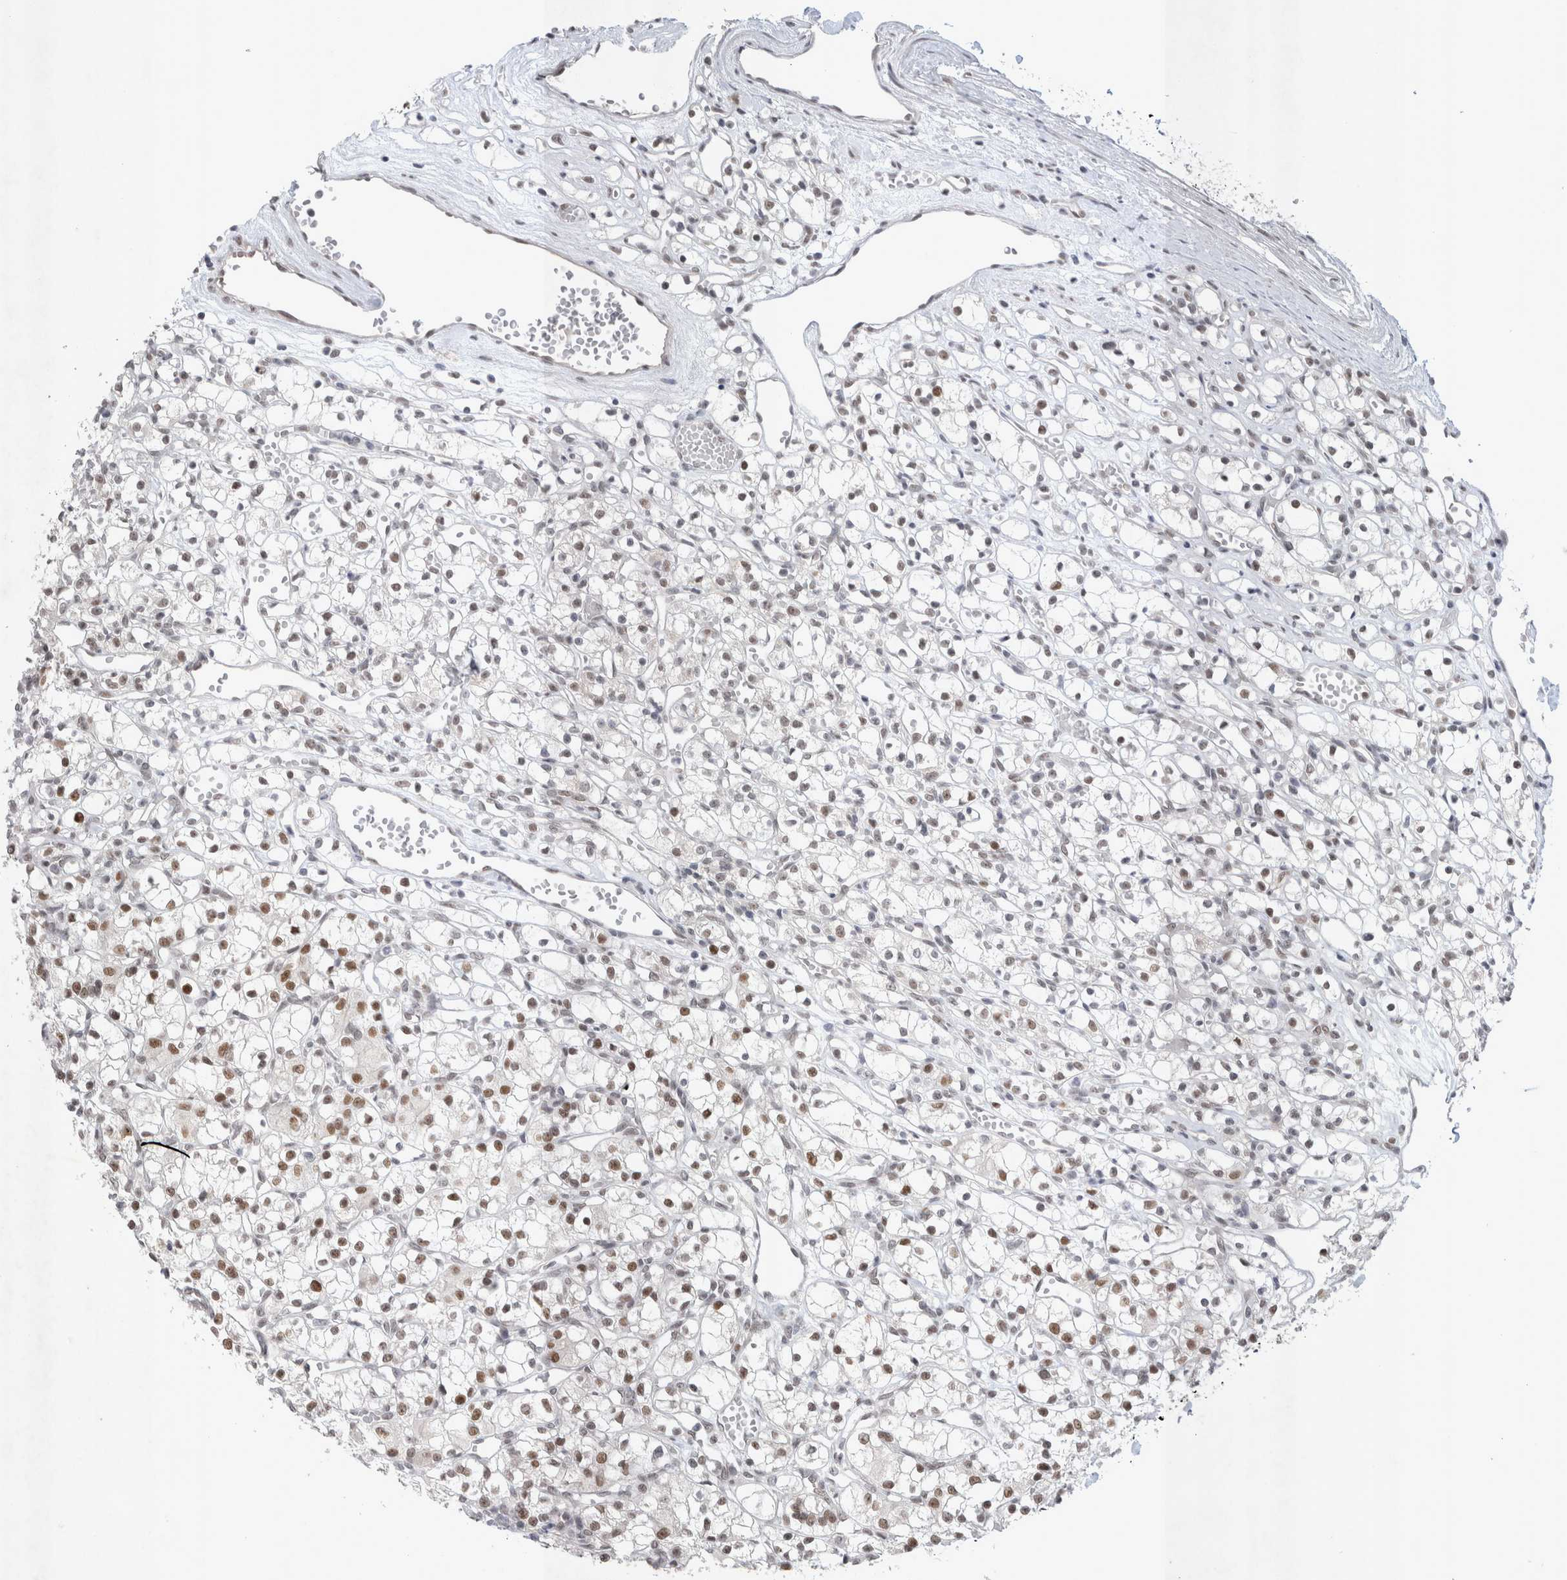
{"staining": {"intensity": "weak", "quantity": "25%-75%", "location": "nuclear"}, "tissue": "renal cancer", "cell_type": "Tumor cells", "image_type": "cancer", "snomed": [{"axis": "morphology", "description": "Adenocarcinoma, NOS"}, {"axis": "topography", "description": "Kidney"}], "caption": "A brown stain highlights weak nuclear staining of a protein in adenocarcinoma (renal) tumor cells.", "gene": "RECQL4", "patient": {"sex": "female", "age": 59}}